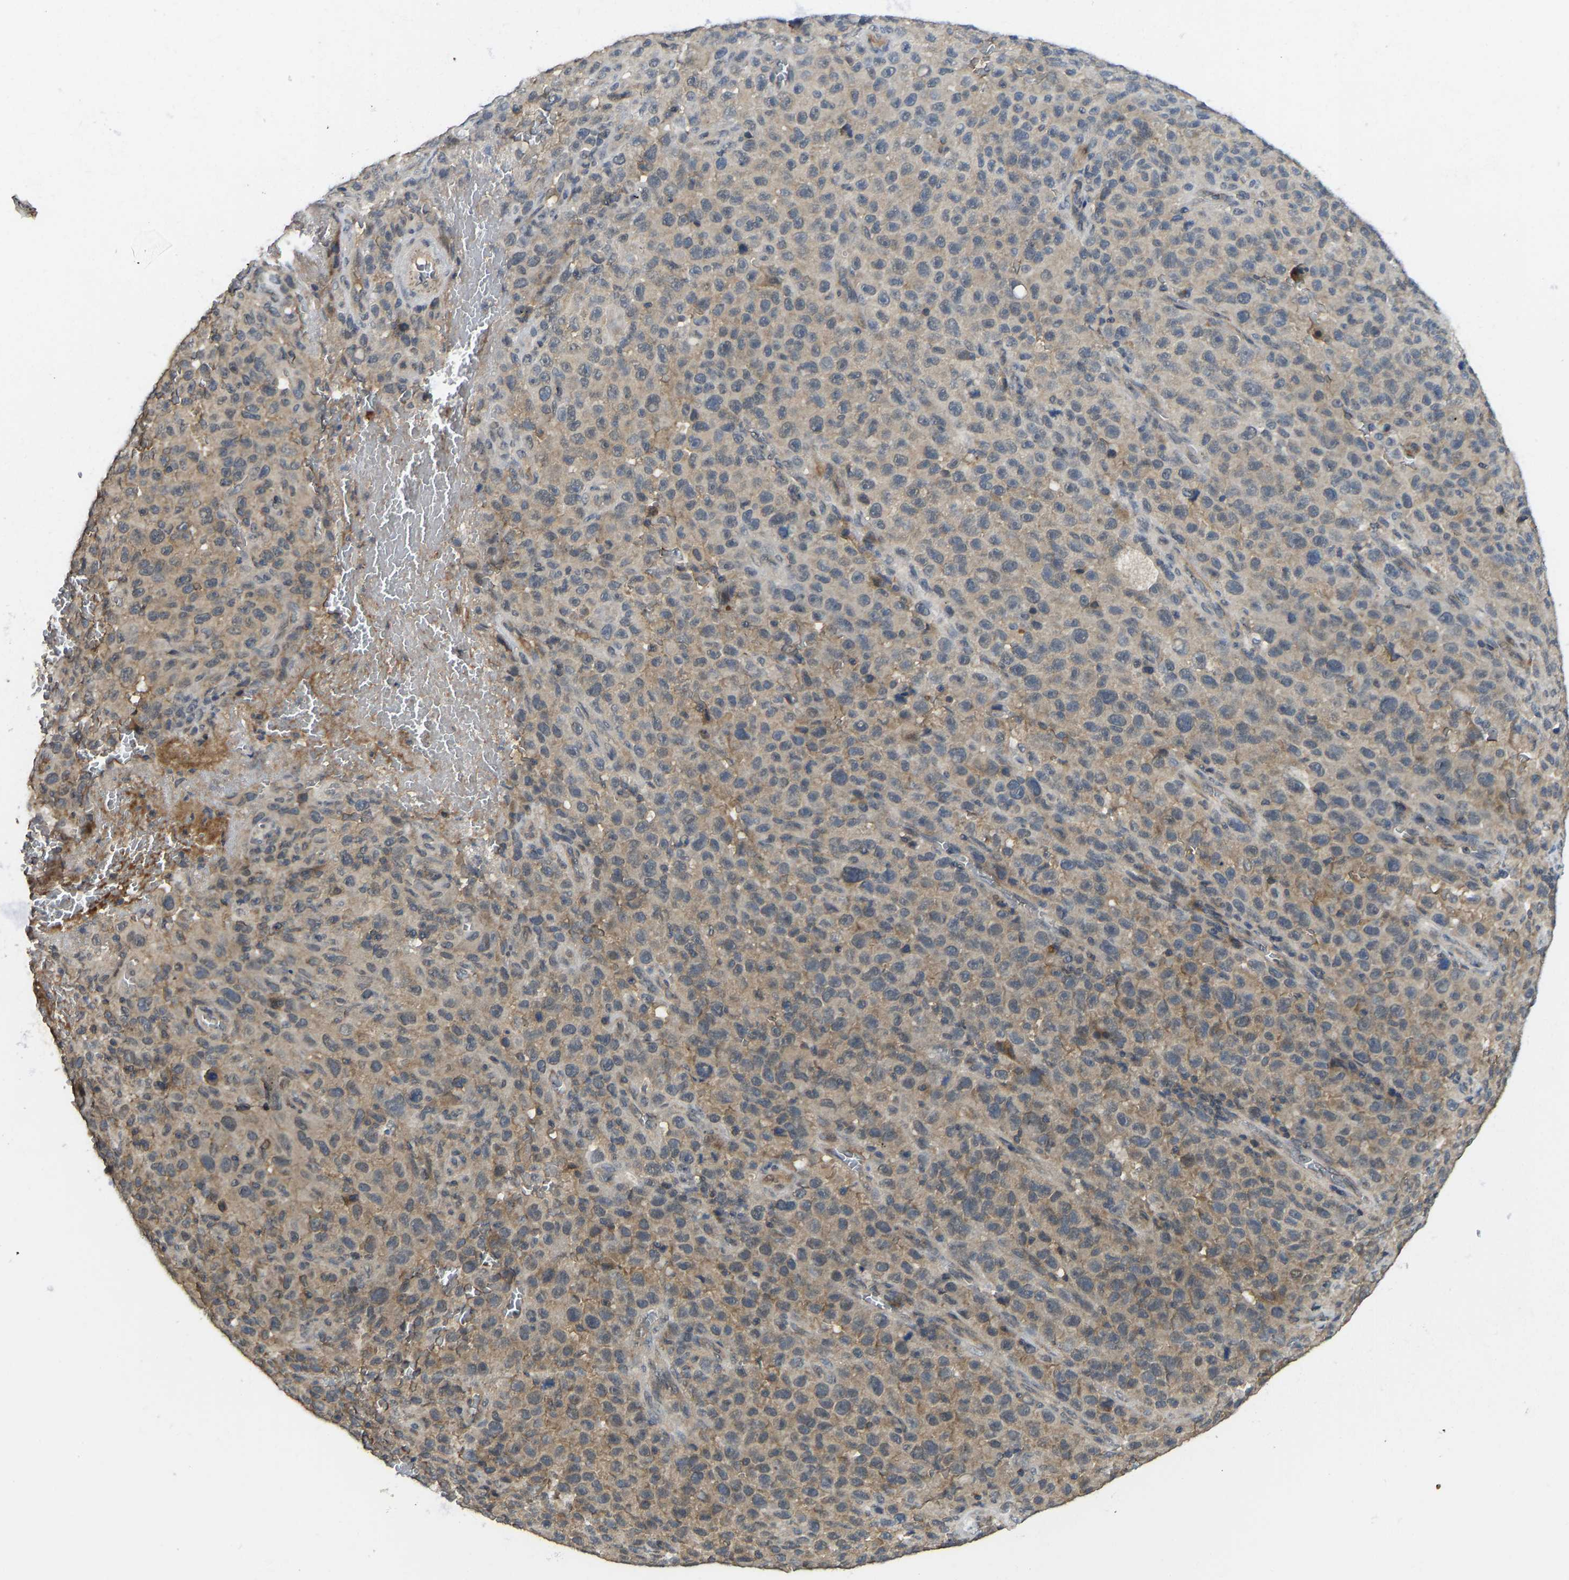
{"staining": {"intensity": "weak", "quantity": ">75%", "location": "cytoplasmic/membranous"}, "tissue": "melanoma", "cell_type": "Tumor cells", "image_type": "cancer", "snomed": [{"axis": "morphology", "description": "Malignant melanoma, NOS"}, {"axis": "topography", "description": "Skin"}], "caption": "Malignant melanoma stained for a protein (brown) displays weak cytoplasmic/membranous positive expression in approximately >75% of tumor cells.", "gene": "NDRG3", "patient": {"sex": "female", "age": 82}}